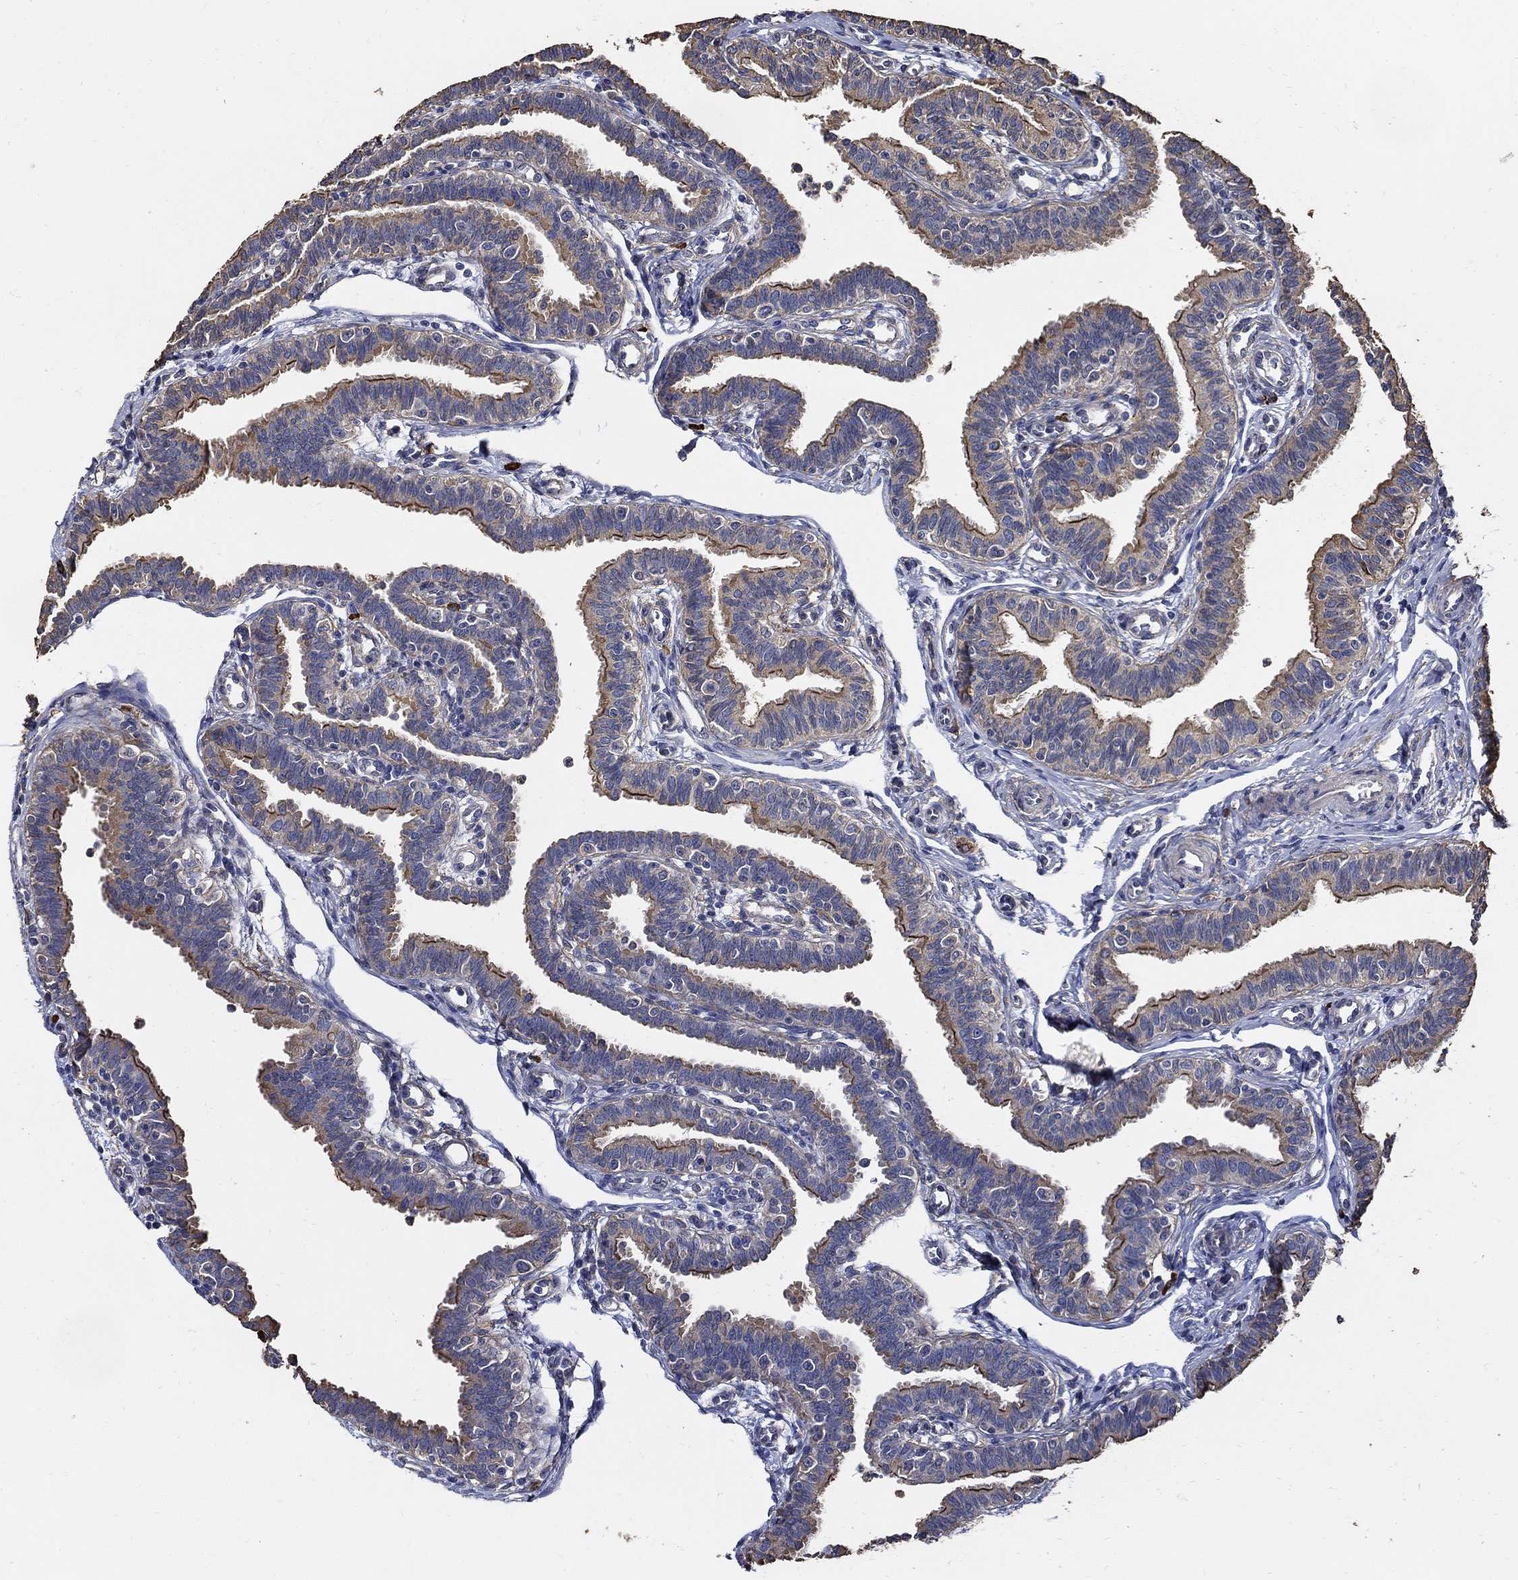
{"staining": {"intensity": "strong", "quantity": "25%-75%", "location": "cytoplasmic/membranous"}, "tissue": "fallopian tube", "cell_type": "Glandular cells", "image_type": "normal", "snomed": [{"axis": "morphology", "description": "Normal tissue, NOS"}, {"axis": "topography", "description": "Fallopian tube"}], "caption": "Protein analysis of normal fallopian tube shows strong cytoplasmic/membranous expression in about 25%-75% of glandular cells.", "gene": "EMILIN3", "patient": {"sex": "female", "age": 36}}